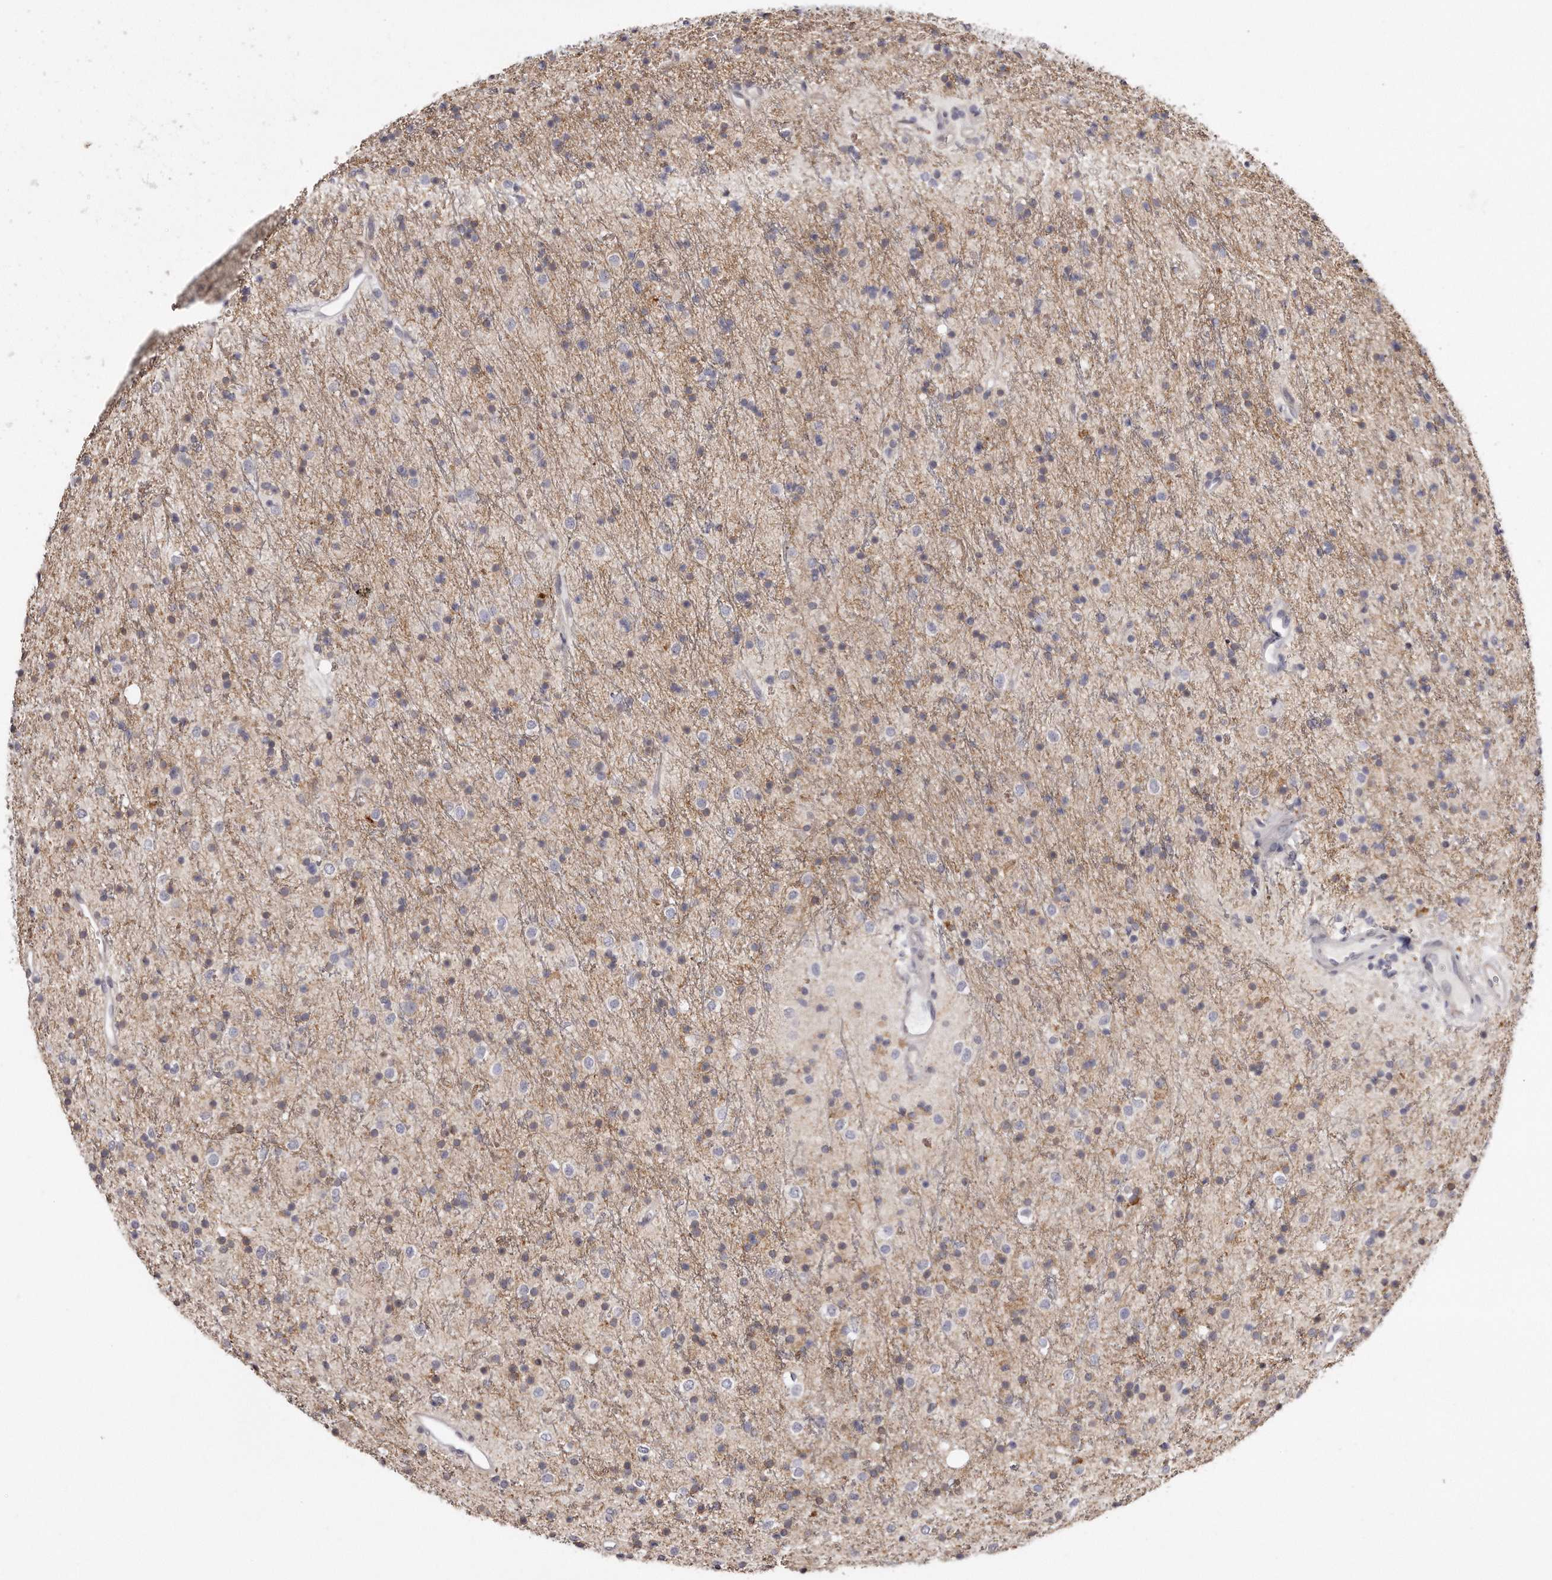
{"staining": {"intensity": "weak", "quantity": "25%-75%", "location": "cytoplasmic/membranous"}, "tissue": "glioma", "cell_type": "Tumor cells", "image_type": "cancer", "snomed": [{"axis": "morphology", "description": "Glioma, malignant, High grade"}, {"axis": "topography", "description": "Brain"}], "caption": "There is low levels of weak cytoplasmic/membranous expression in tumor cells of glioma, as demonstrated by immunohistochemical staining (brown color).", "gene": "TRAPPC14", "patient": {"sex": "male", "age": 34}}